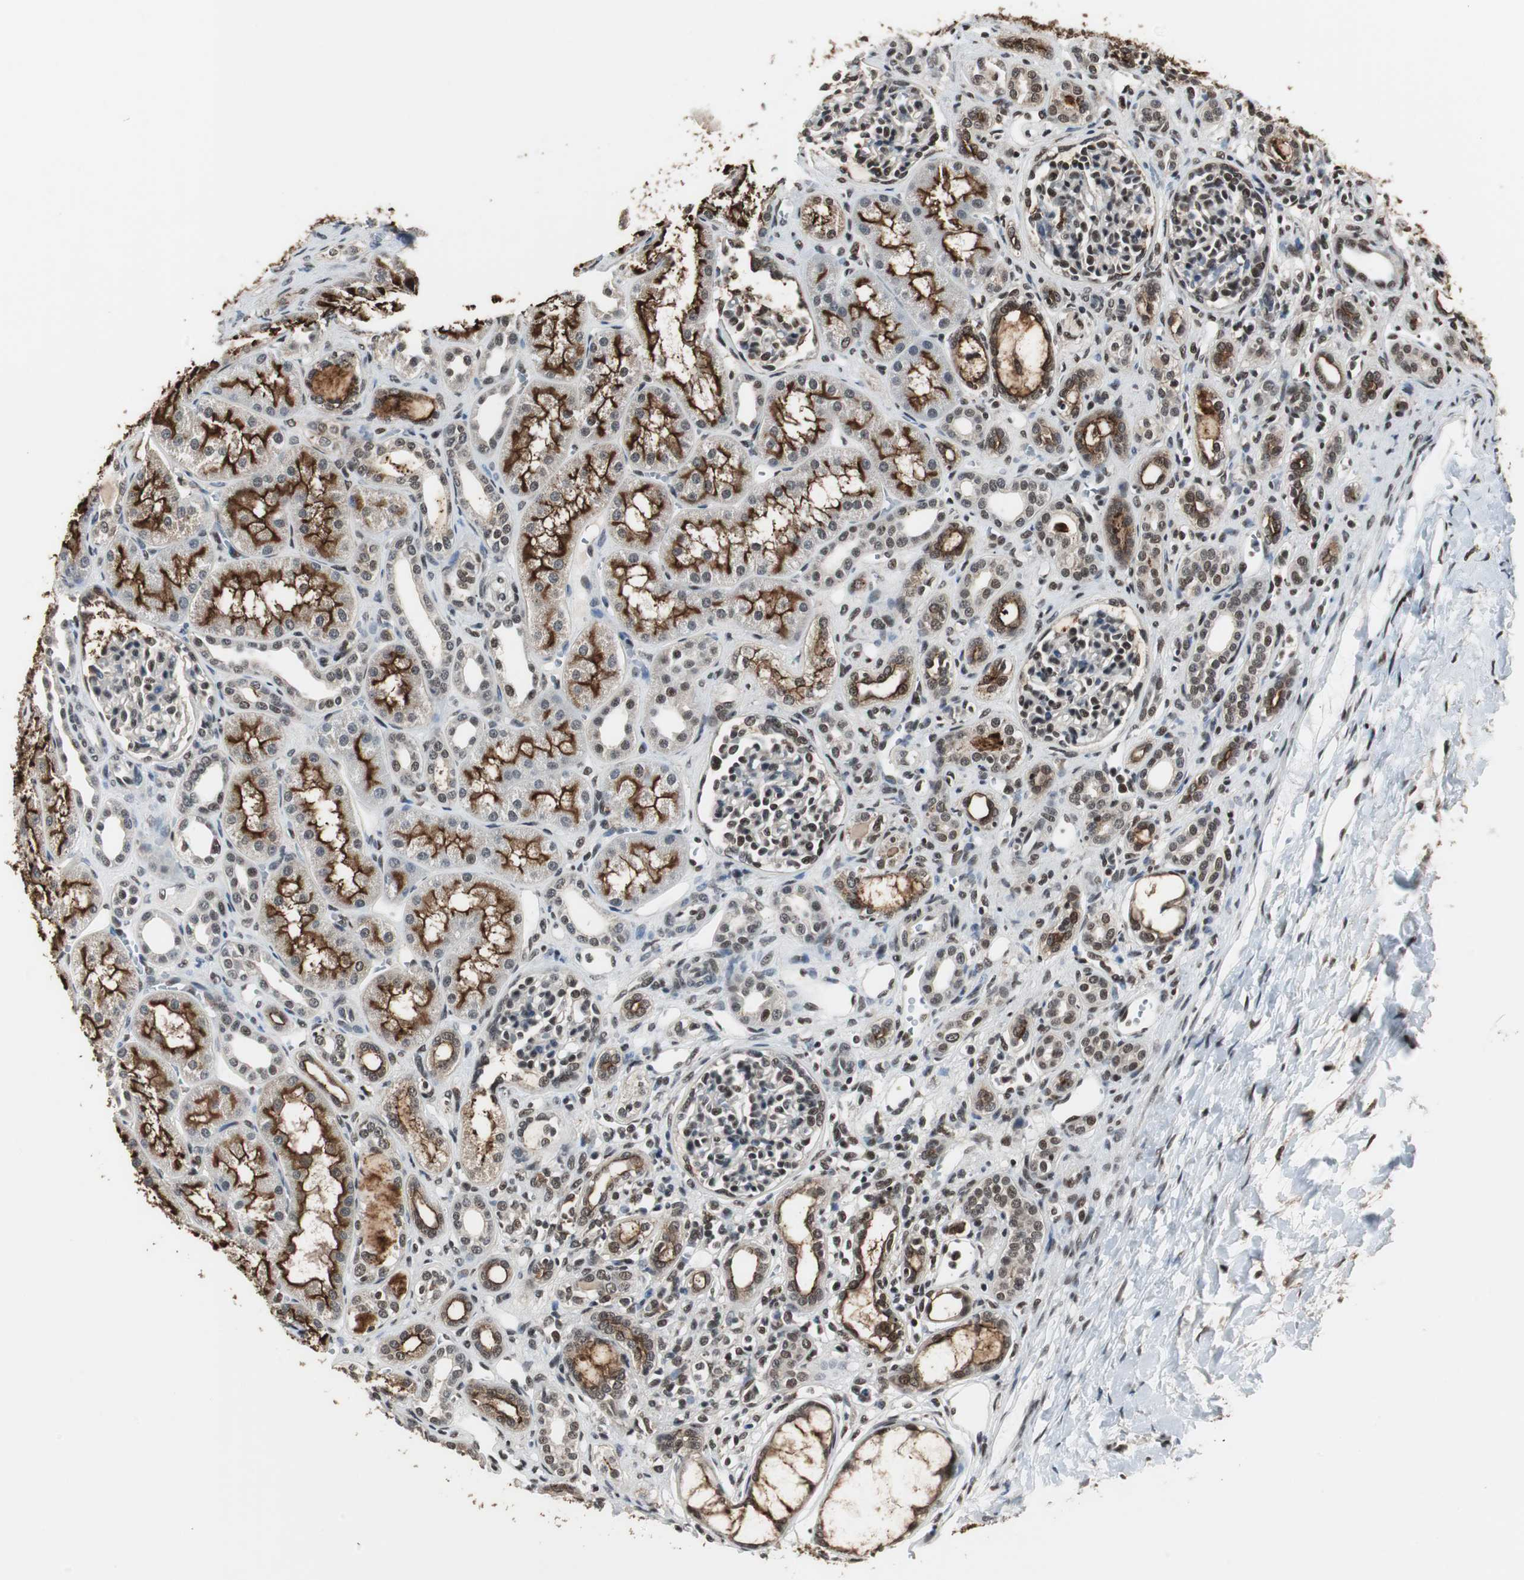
{"staining": {"intensity": "weak", "quantity": "<25%", "location": "nuclear"}, "tissue": "kidney", "cell_type": "Cells in glomeruli", "image_type": "normal", "snomed": [{"axis": "morphology", "description": "Normal tissue, NOS"}, {"axis": "topography", "description": "Kidney"}], "caption": "Cells in glomeruli show no significant staining in normal kidney.", "gene": "MKX", "patient": {"sex": "male", "age": 7}}